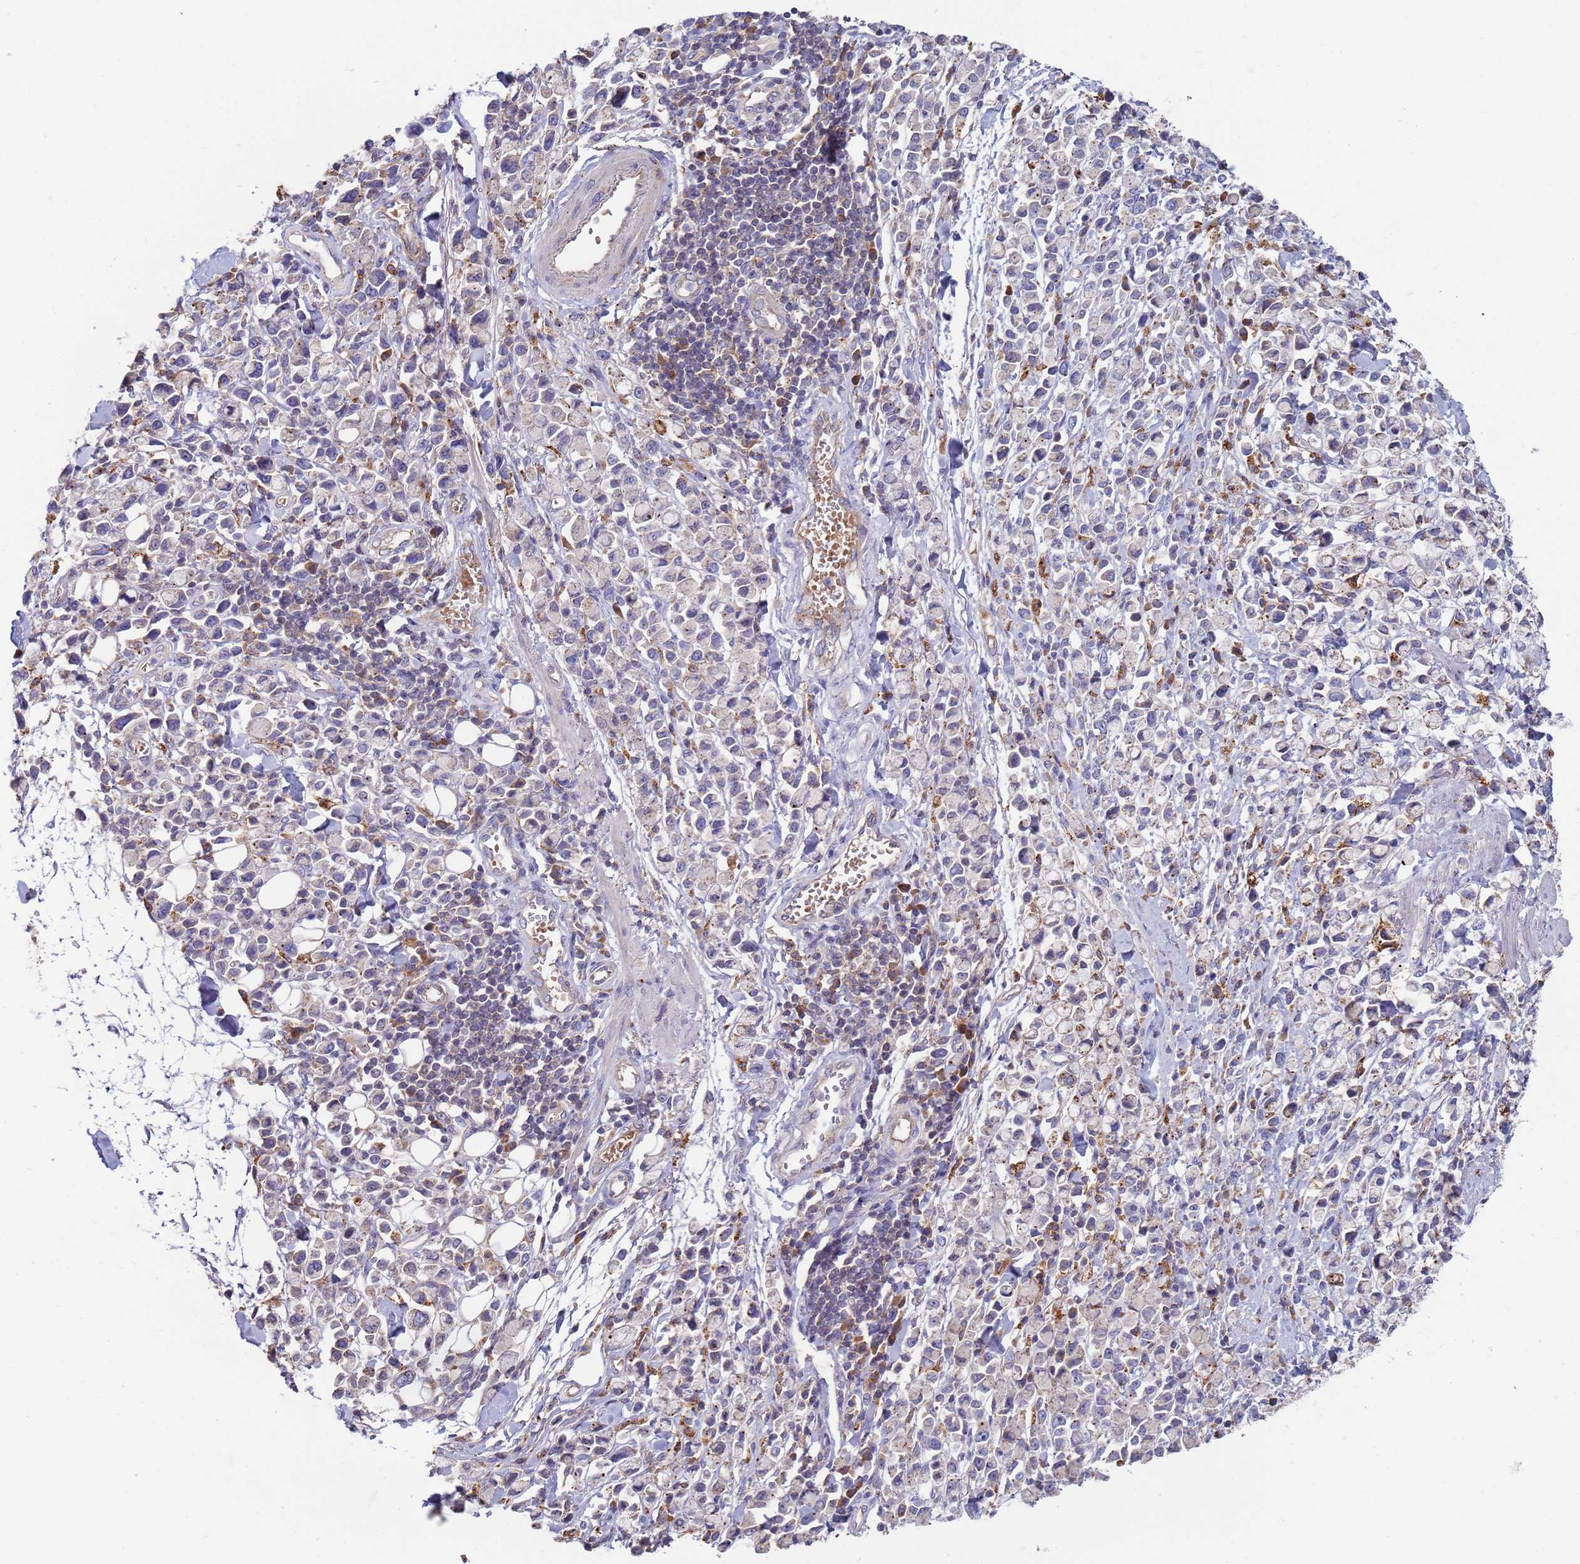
{"staining": {"intensity": "negative", "quantity": "none", "location": "none"}, "tissue": "stomach cancer", "cell_type": "Tumor cells", "image_type": "cancer", "snomed": [{"axis": "morphology", "description": "Adenocarcinoma, NOS"}, {"axis": "topography", "description": "Stomach"}], "caption": "Human stomach cancer (adenocarcinoma) stained for a protein using IHC displays no positivity in tumor cells.", "gene": "MALRD1", "patient": {"sex": "female", "age": 81}}